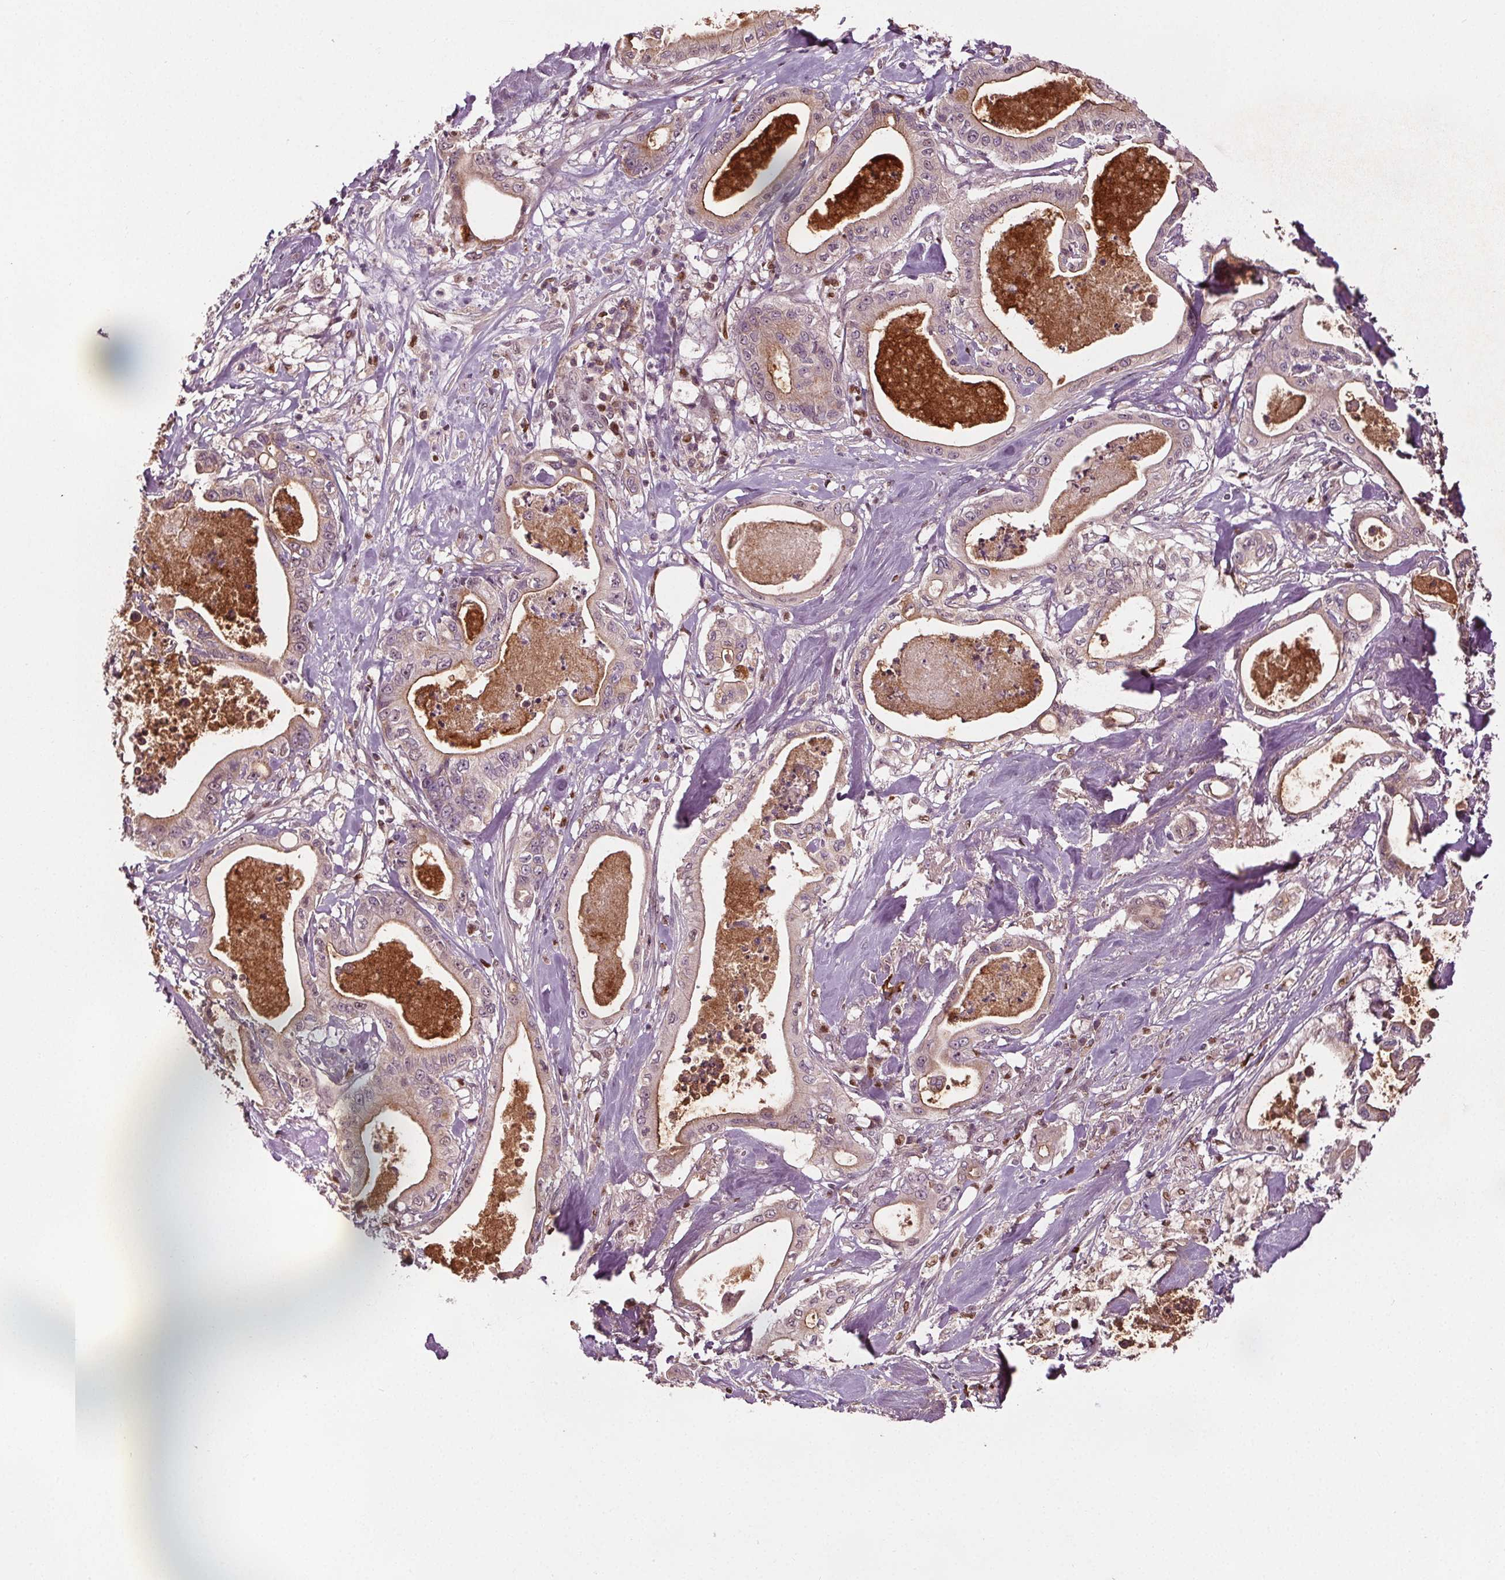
{"staining": {"intensity": "weak", "quantity": "<25%", "location": "cytoplasmic/membranous"}, "tissue": "pancreatic cancer", "cell_type": "Tumor cells", "image_type": "cancer", "snomed": [{"axis": "morphology", "description": "Adenocarcinoma, NOS"}, {"axis": "topography", "description": "Pancreas"}], "caption": "This histopathology image is of pancreatic adenocarcinoma stained with IHC to label a protein in brown with the nuclei are counter-stained blue. There is no expression in tumor cells.", "gene": "DDX11", "patient": {"sex": "male", "age": 71}}